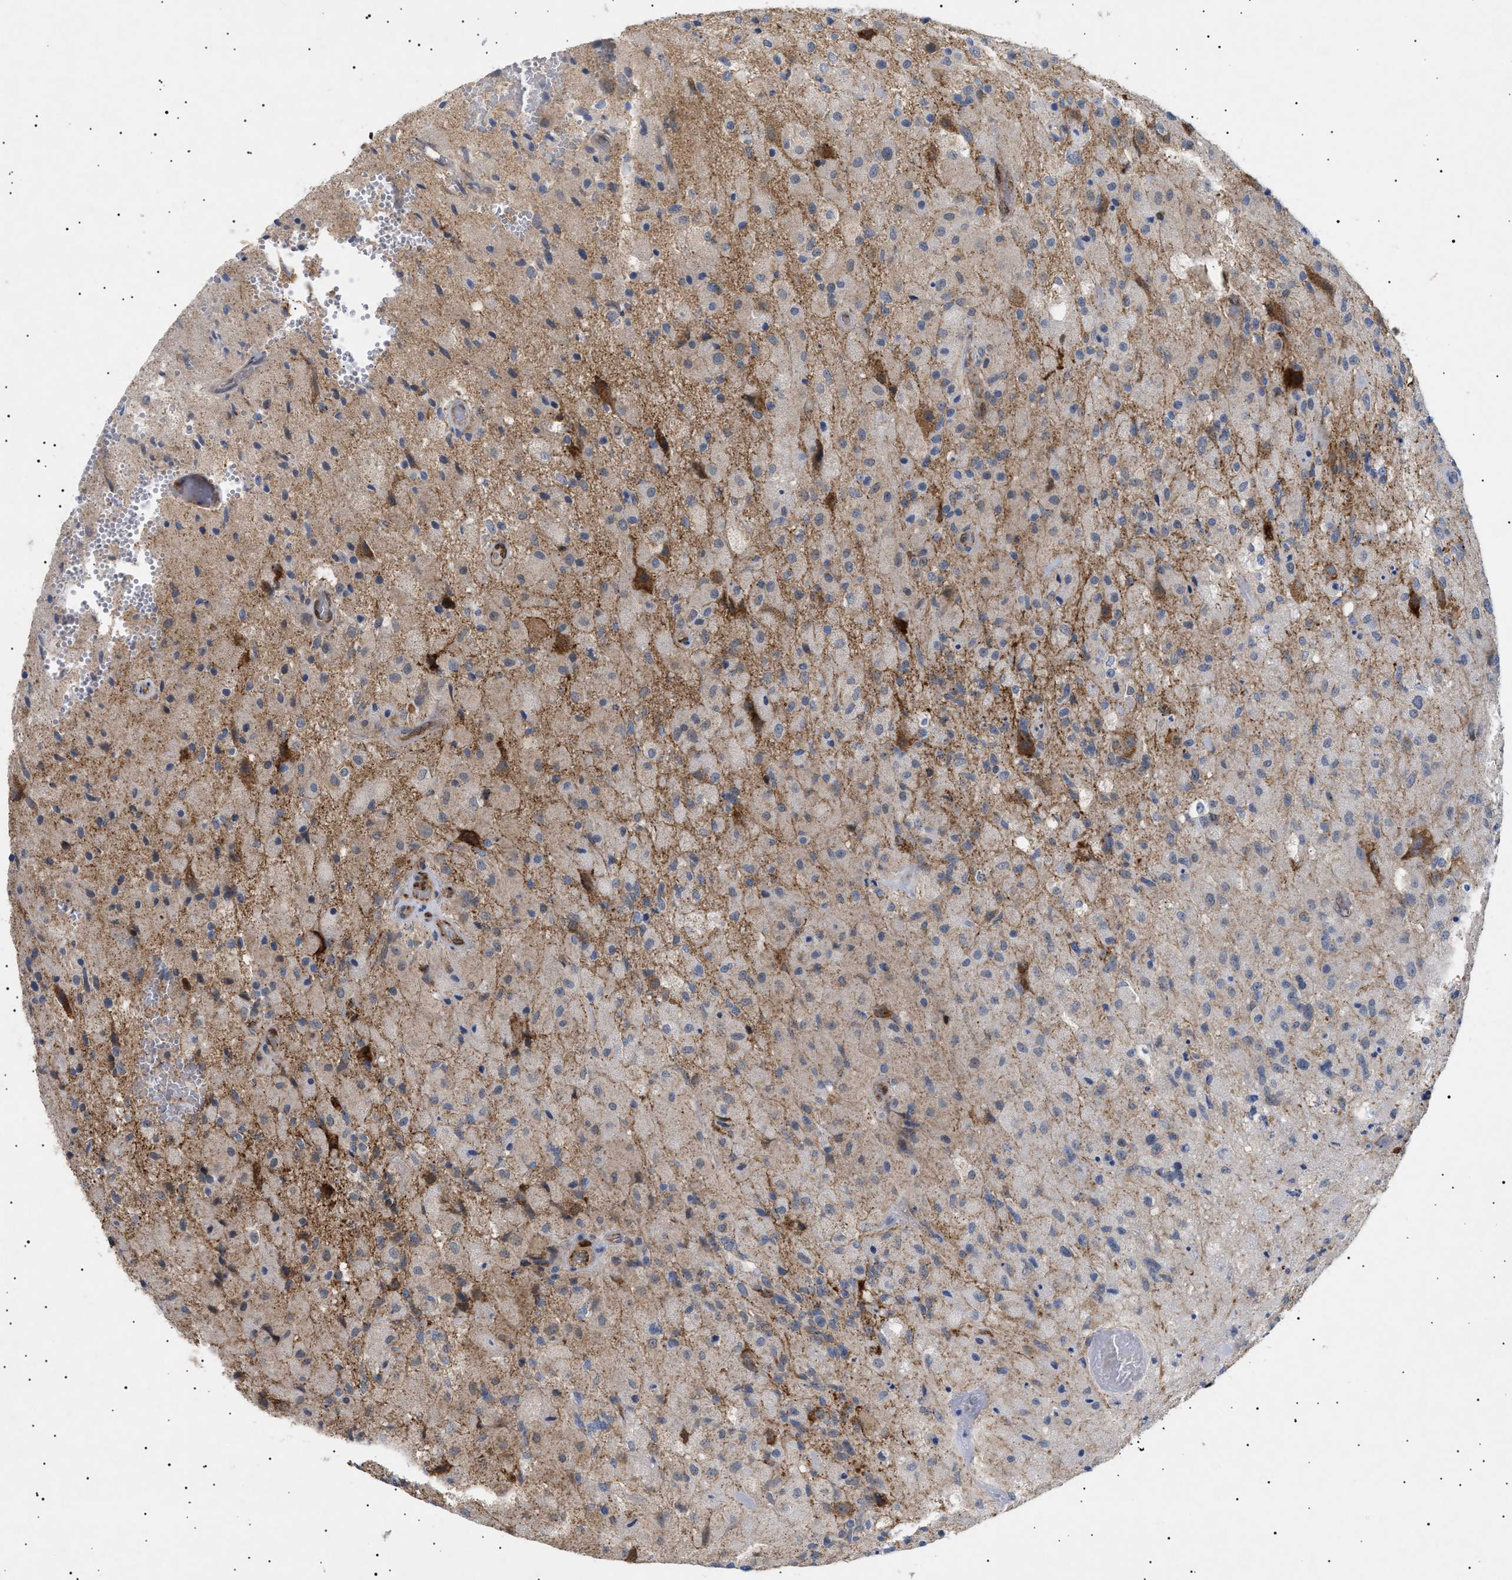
{"staining": {"intensity": "moderate", "quantity": "<25%", "location": "cytoplasmic/membranous"}, "tissue": "glioma", "cell_type": "Tumor cells", "image_type": "cancer", "snomed": [{"axis": "morphology", "description": "Normal tissue, NOS"}, {"axis": "morphology", "description": "Glioma, malignant, High grade"}, {"axis": "topography", "description": "Cerebral cortex"}], "caption": "Immunohistochemistry (IHC) histopathology image of neoplastic tissue: malignant glioma (high-grade) stained using immunohistochemistry exhibits low levels of moderate protein expression localized specifically in the cytoplasmic/membranous of tumor cells, appearing as a cytoplasmic/membranous brown color.", "gene": "SIRT5", "patient": {"sex": "male", "age": 77}}